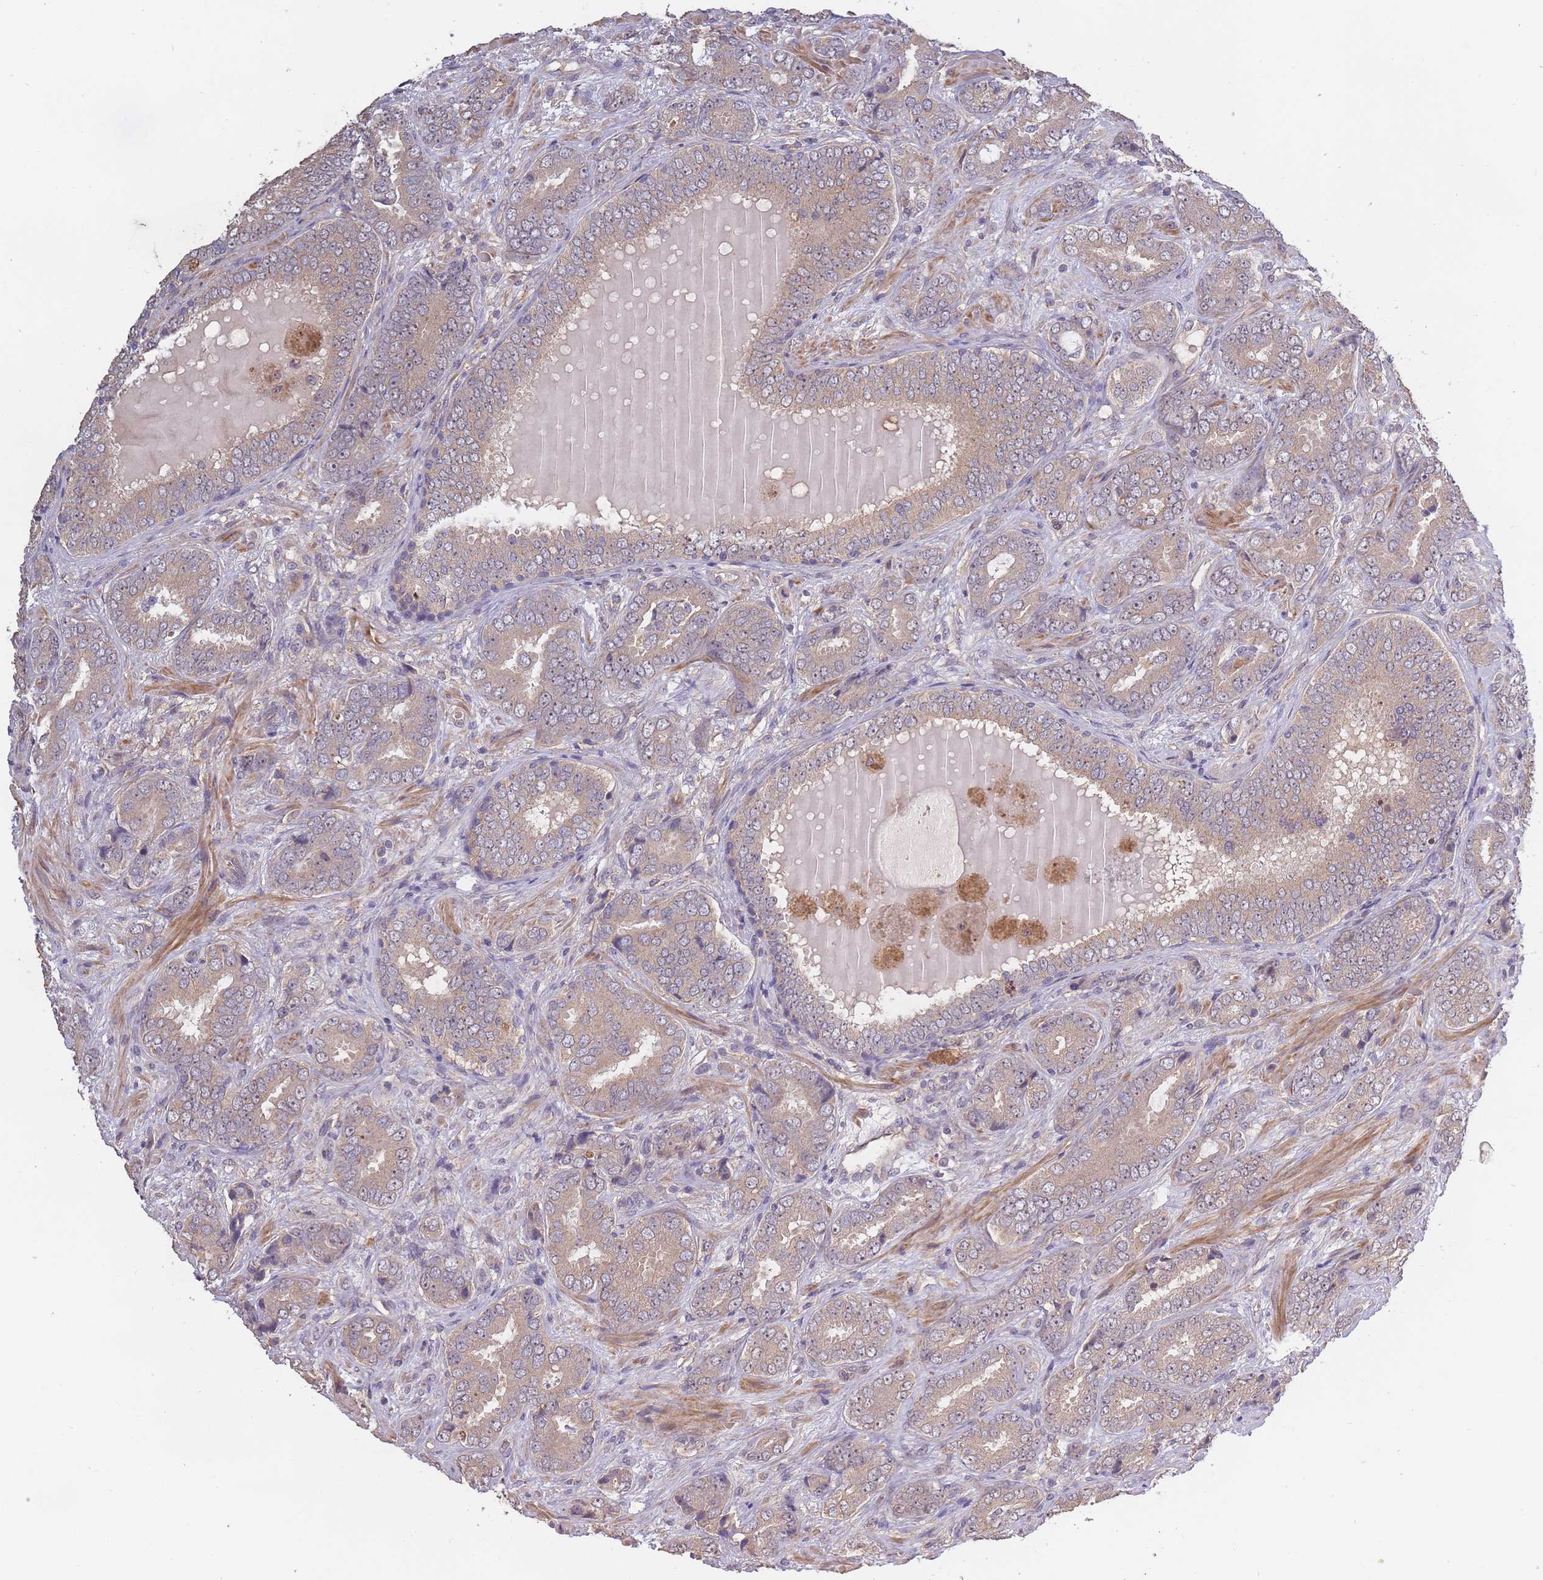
{"staining": {"intensity": "weak", "quantity": ">75%", "location": "cytoplasmic/membranous,nuclear"}, "tissue": "prostate cancer", "cell_type": "Tumor cells", "image_type": "cancer", "snomed": [{"axis": "morphology", "description": "Adenocarcinoma, High grade"}, {"axis": "topography", "description": "Prostate"}], "caption": "A micrograph showing weak cytoplasmic/membranous and nuclear expression in approximately >75% of tumor cells in prostate high-grade adenocarcinoma, as visualized by brown immunohistochemical staining.", "gene": "KIAA1755", "patient": {"sex": "male", "age": 71}}